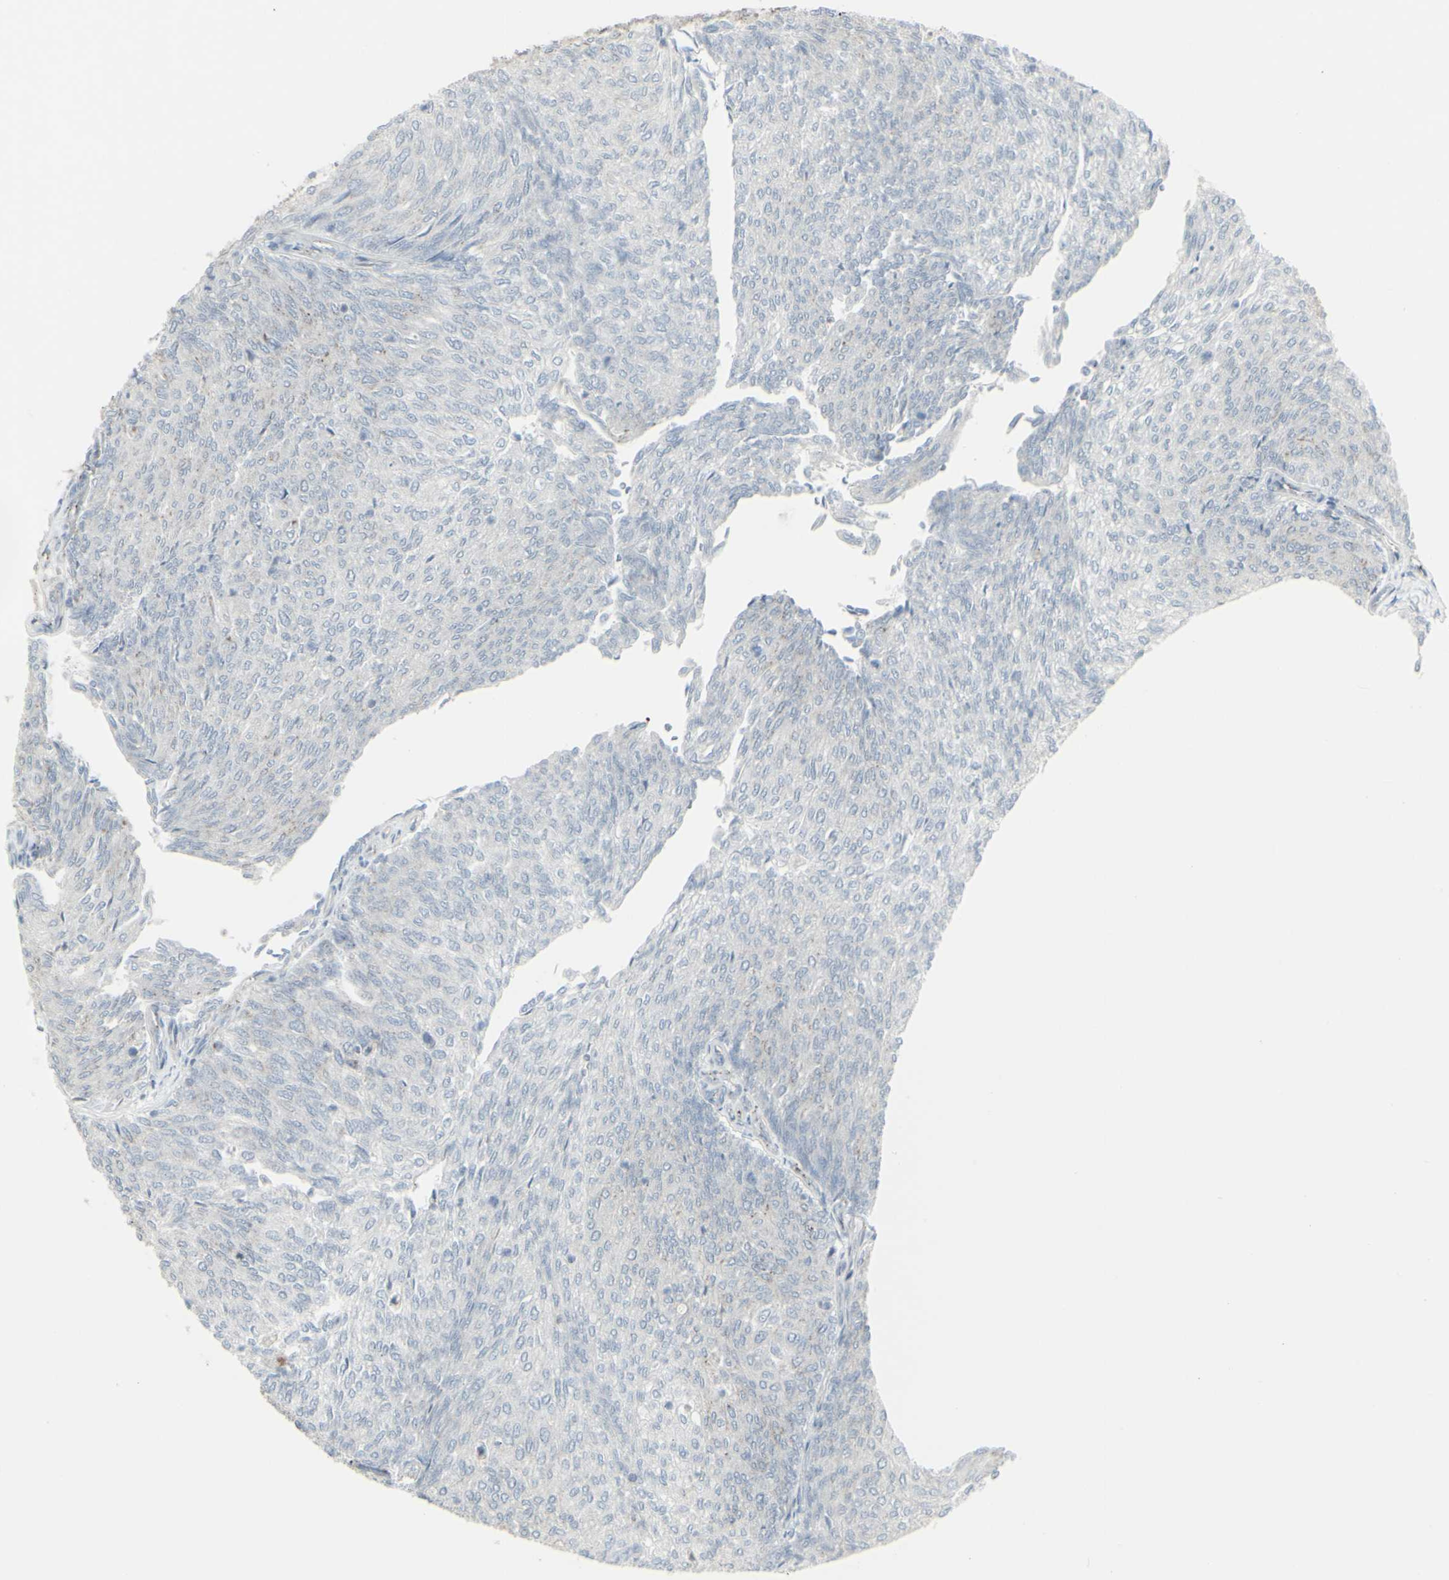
{"staining": {"intensity": "moderate", "quantity": "<25%", "location": "cytoplasmic/membranous"}, "tissue": "urothelial cancer", "cell_type": "Tumor cells", "image_type": "cancer", "snomed": [{"axis": "morphology", "description": "Urothelial carcinoma, Low grade"}, {"axis": "topography", "description": "Urinary bladder"}], "caption": "Human low-grade urothelial carcinoma stained for a protein (brown) demonstrates moderate cytoplasmic/membranous positive expression in about <25% of tumor cells.", "gene": "GALNT6", "patient": {"sex": "female", "age": 79}}